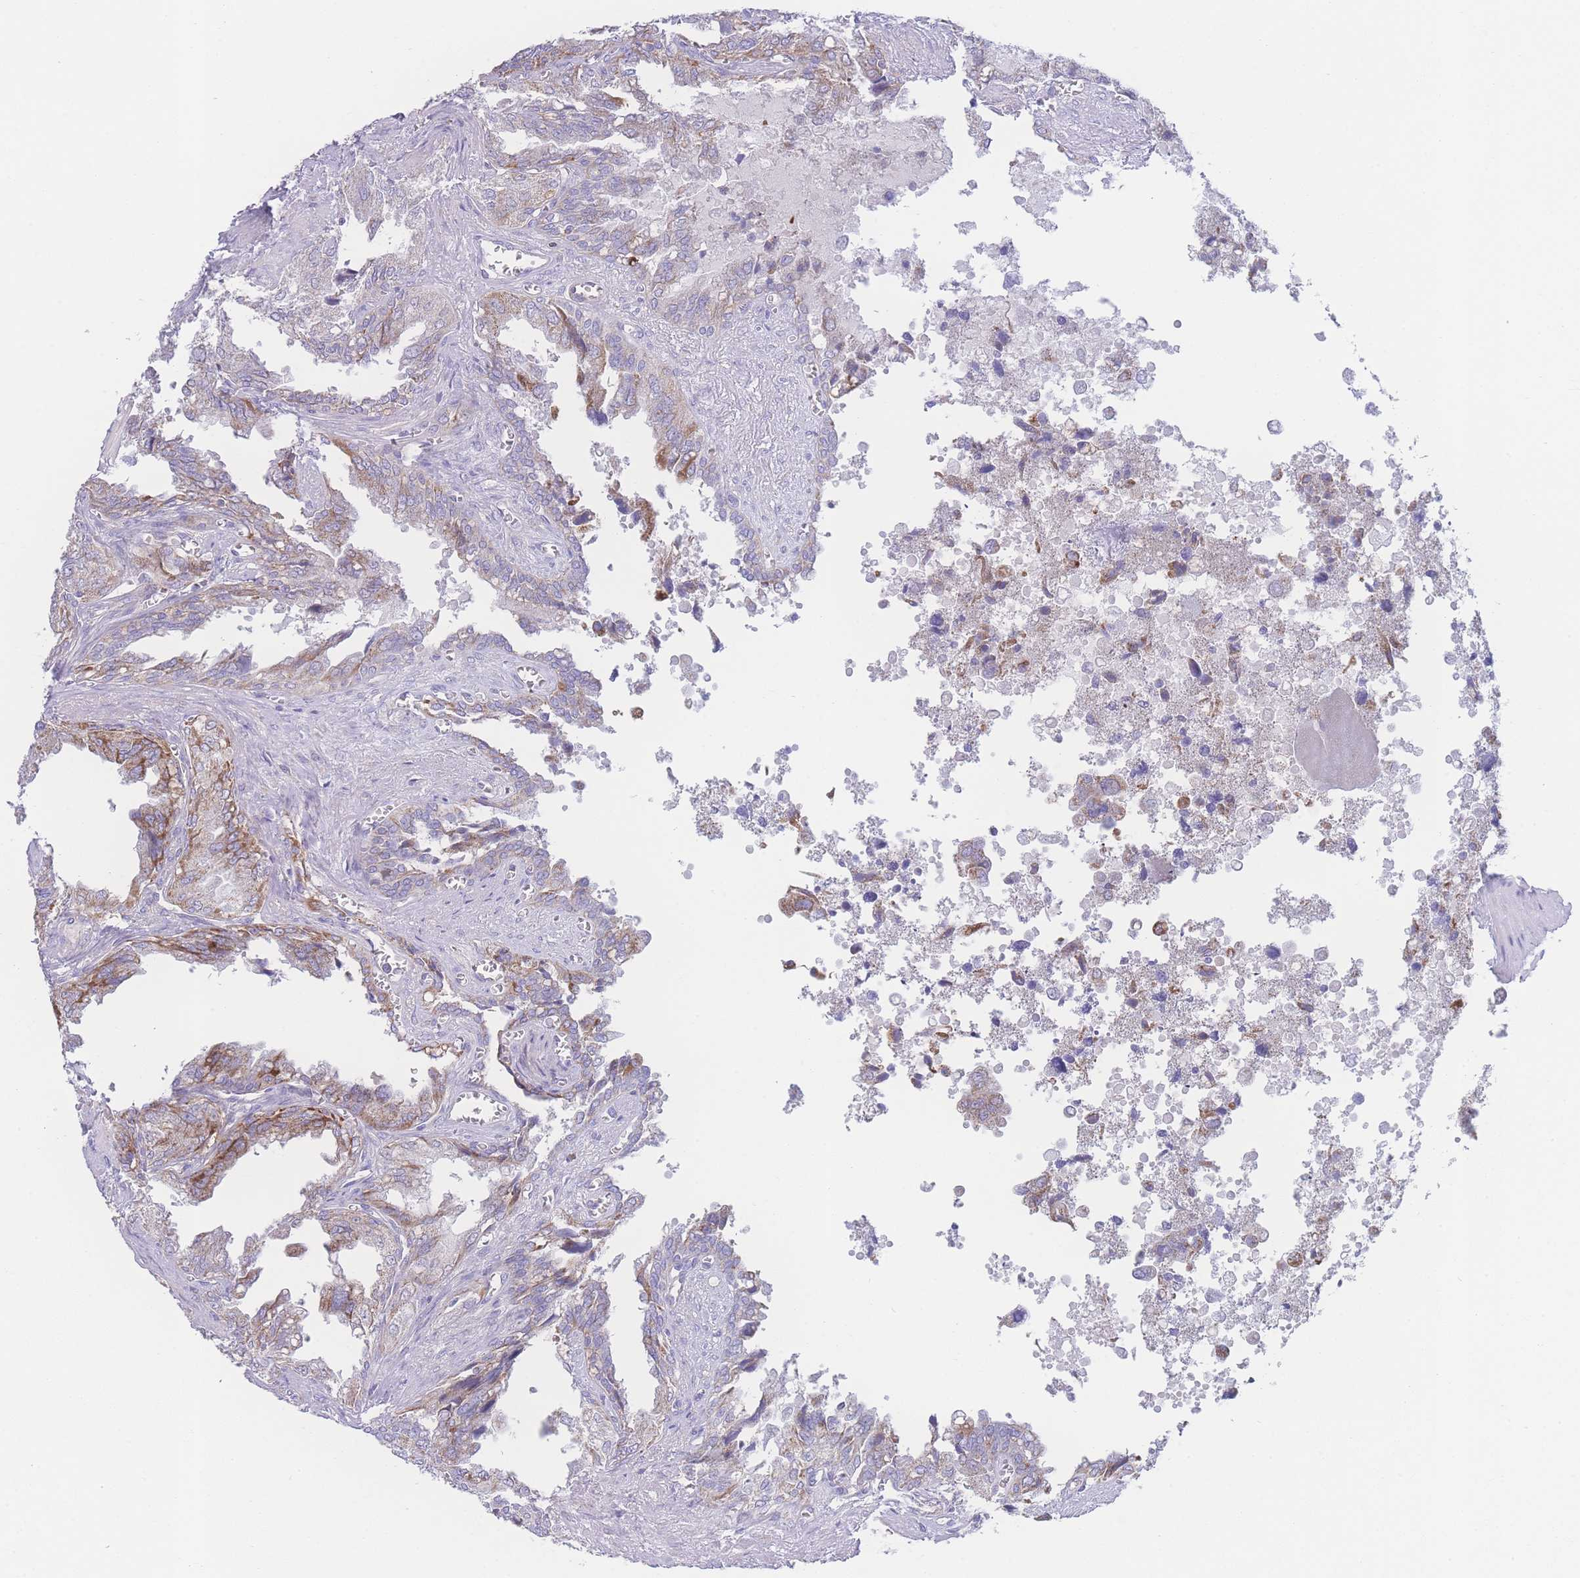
{"staining": {"intensity": "moderate", "quantity": "<25%", "location": "cytoplasmic/membranous"}, "tissue": "seminal vesicle", "cell_type": "Glandular cells", "image_type": "normal", "snomed": [{"axis": "morphology", "description": "Normal tissue, NOS"}, {"axis": "topography", "description": "Seminal veicle"}], "caption": "This micrograph demonstrates immunohistochemistry staining of unremarkable human seminal vesicle, with low moderate cytoplasmic/membranous staining in approximately <25% of glandular cells.", "gene": "NBEAL1", "patient": {"sex": "male", "age": 67}}